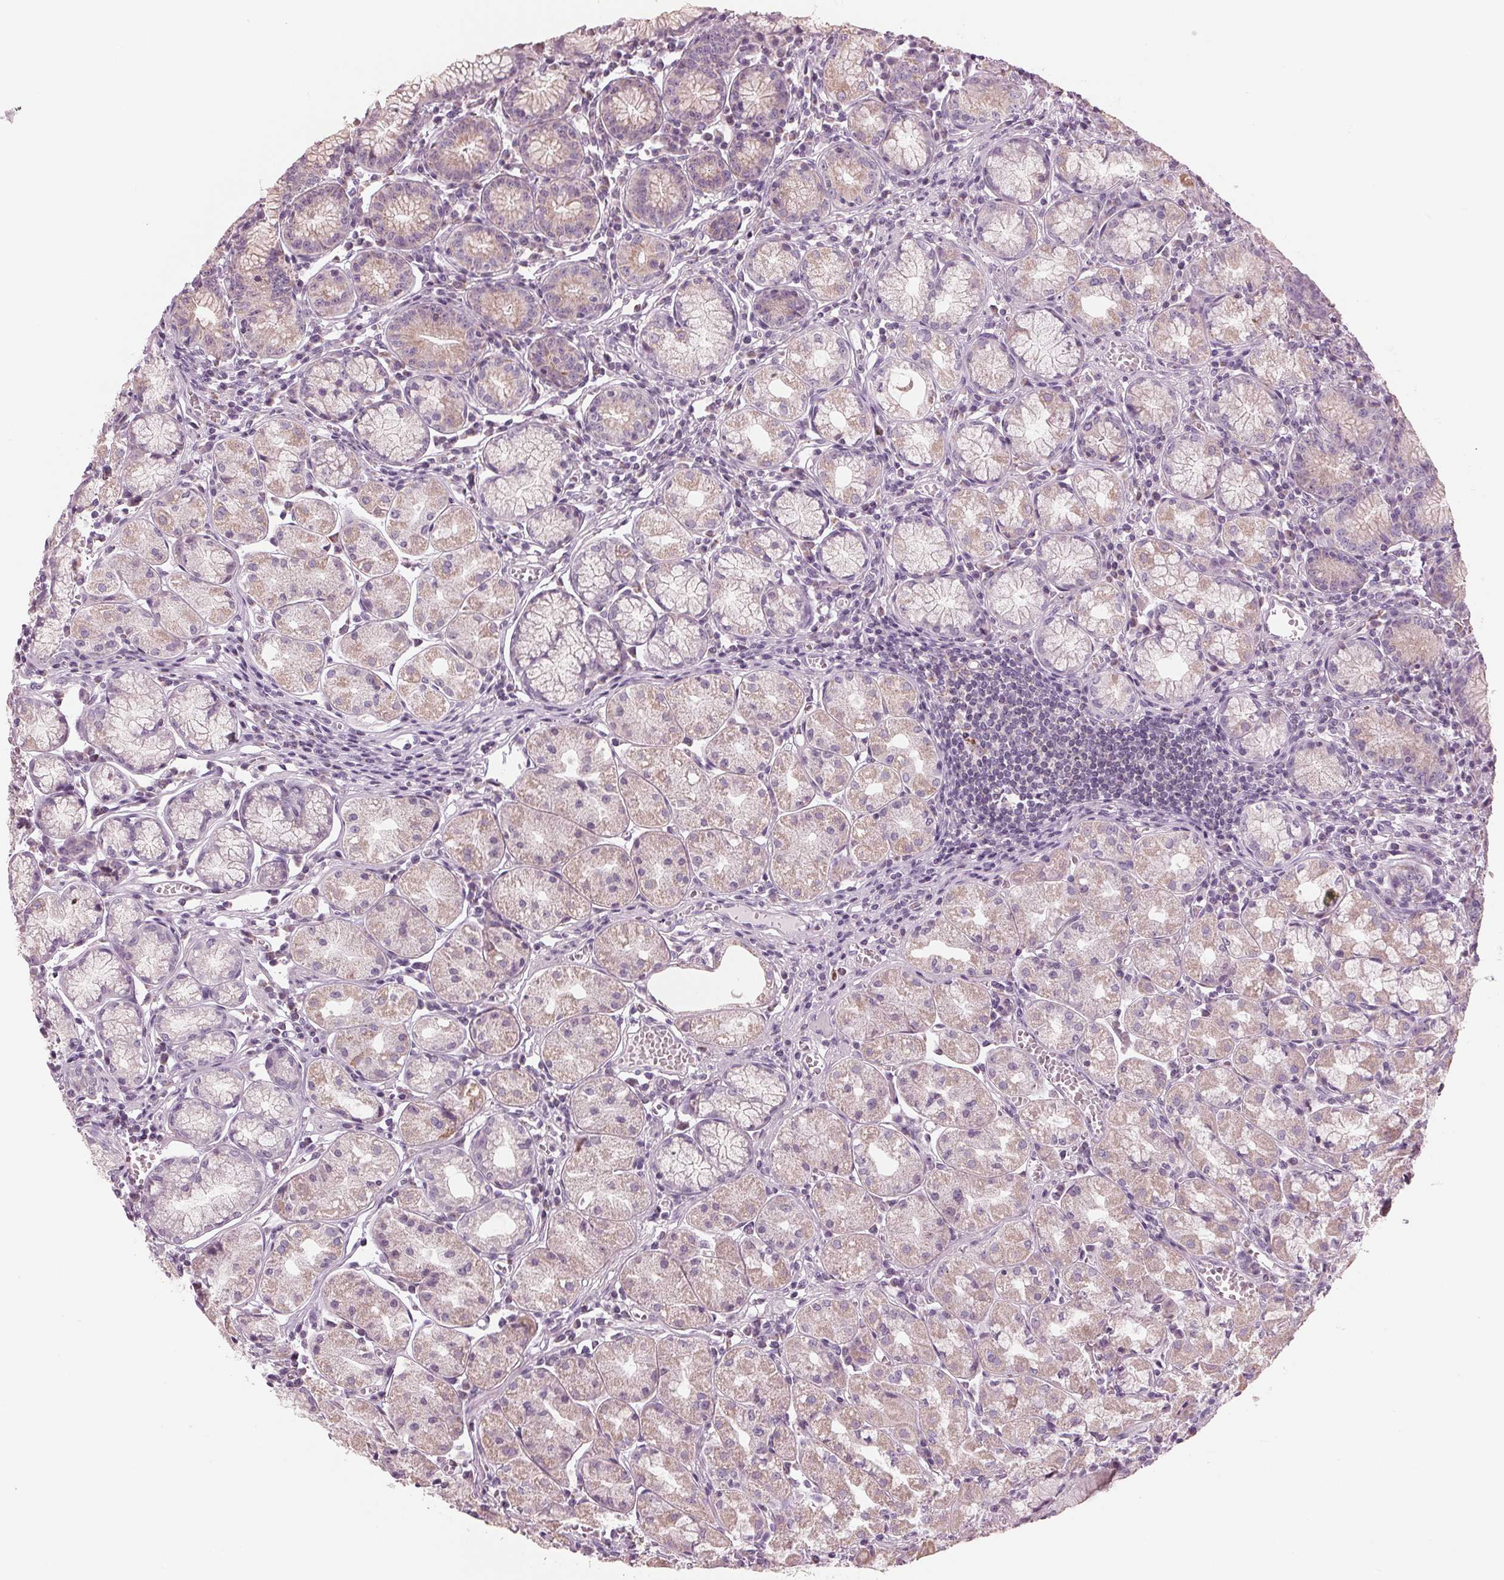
{"staining": {"intensity": "weak", "quantity": "25%-75%", "location": "cytoplasmic/membranous"}, "tissue": "stomach", "cell_type": "Glandular cells", "image_type": "normal", "snomed": [{"axis": "morphology", "description": "Normal tissue, NOS"}, {"axis": "topography", "description": "Stomach"}], "caption": "Immunohistochemical staining of normal human stomach reveals 25%-75% levels of weak cytoplasmic/membranous protein expression in approximately 25%-75% of glandular cells.", "gene": "SAMD4A", "patient": {"sex": "male", "age": 55}}